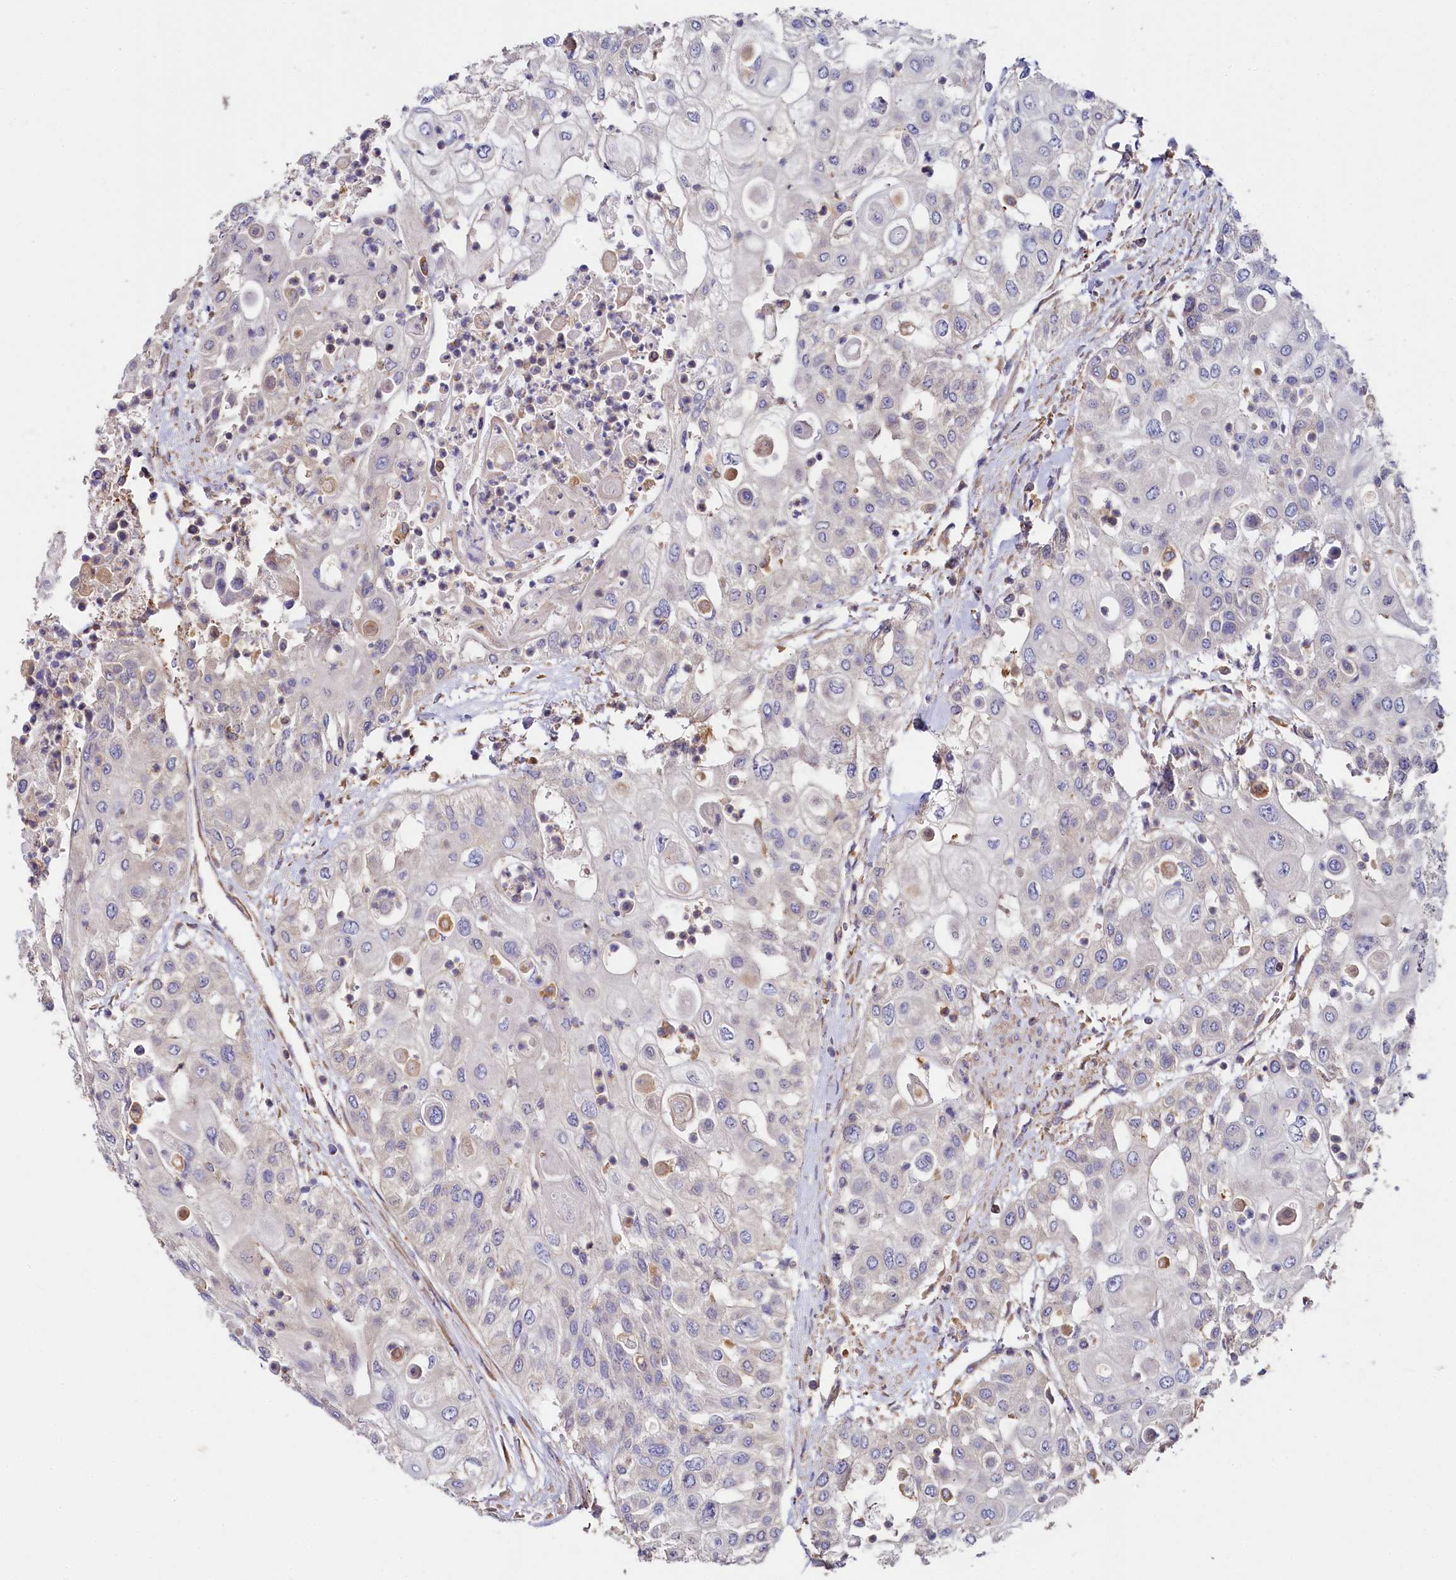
{"staining": {"intensity": "negative", "quantity": "none", "location": "none"}, "tissue": "urothelial cancer", "cell_type": "Tumor cells", "image_type": "cancer", "snomed": [{"axis": "morphology", "description": "Urothelial carcinoma, High grade"}, {"axis": "topography", "description": "Urinary bladder"}], "caption": "Tumor cells show no significant protein positivity in urothelial cancer.", "gene": "PPIP5K1", "patient": {"sex": "female", "age": 79}}